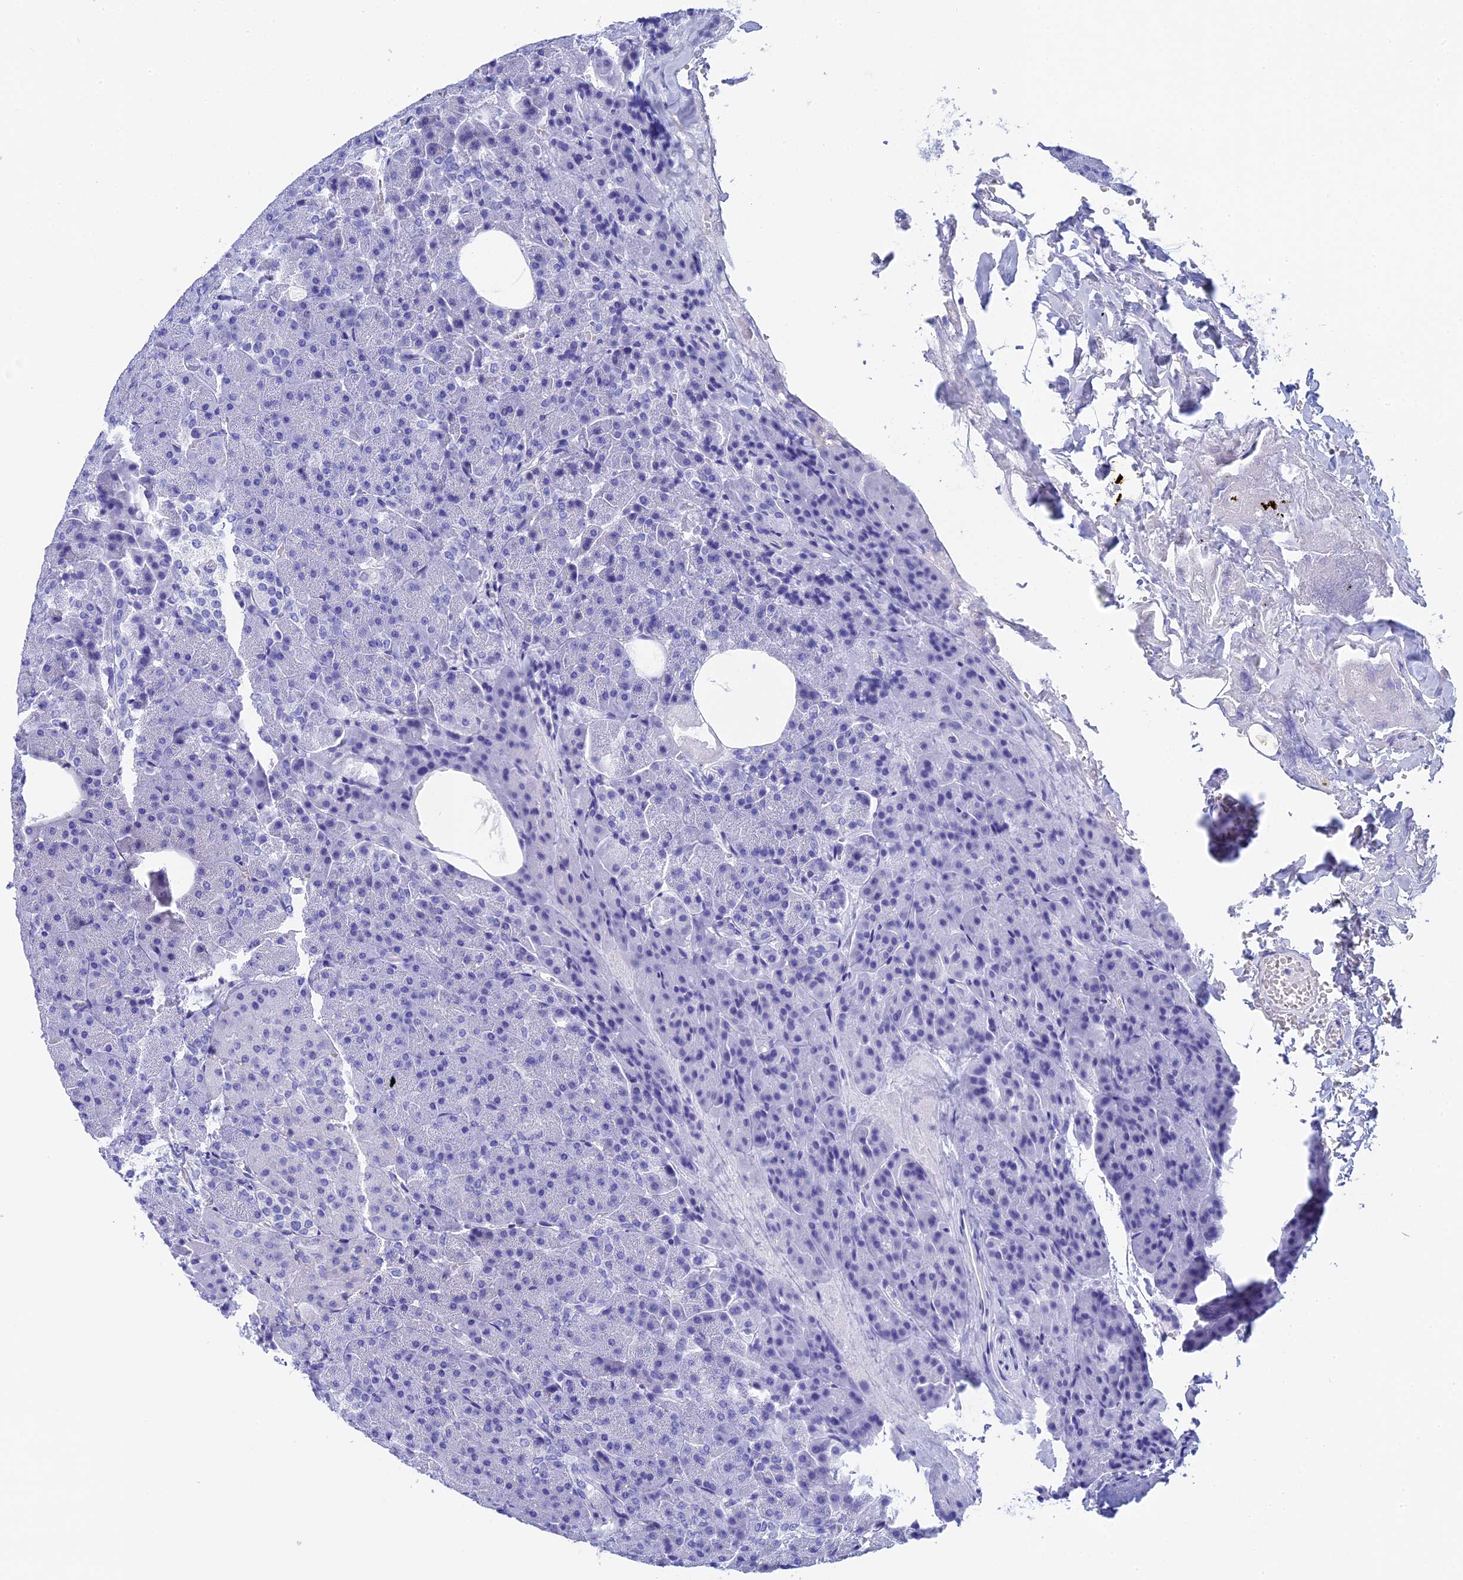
{"staining": {"intensity": "negative", "quantity": "none", "location": "none"}, "tissue": "pancreas", "cell_type": "Exocrine glandular cells", "image_type": "normal", "snomed": [{"axis": "morphology", "description": "Normal tissue, NOS"}, {"axis": "morphology", "description": "Carcinoid, malignant, NOS"}, {"axis": "topography", "description": "Pancreas"}], "caption": "This is an immunohistochemistry (IHC) image of unremarkable human pancreas. There is no expression in exocrine glandular cells.", "gene": "TEX101", "patient": {"sex": "female", "age": 35}}